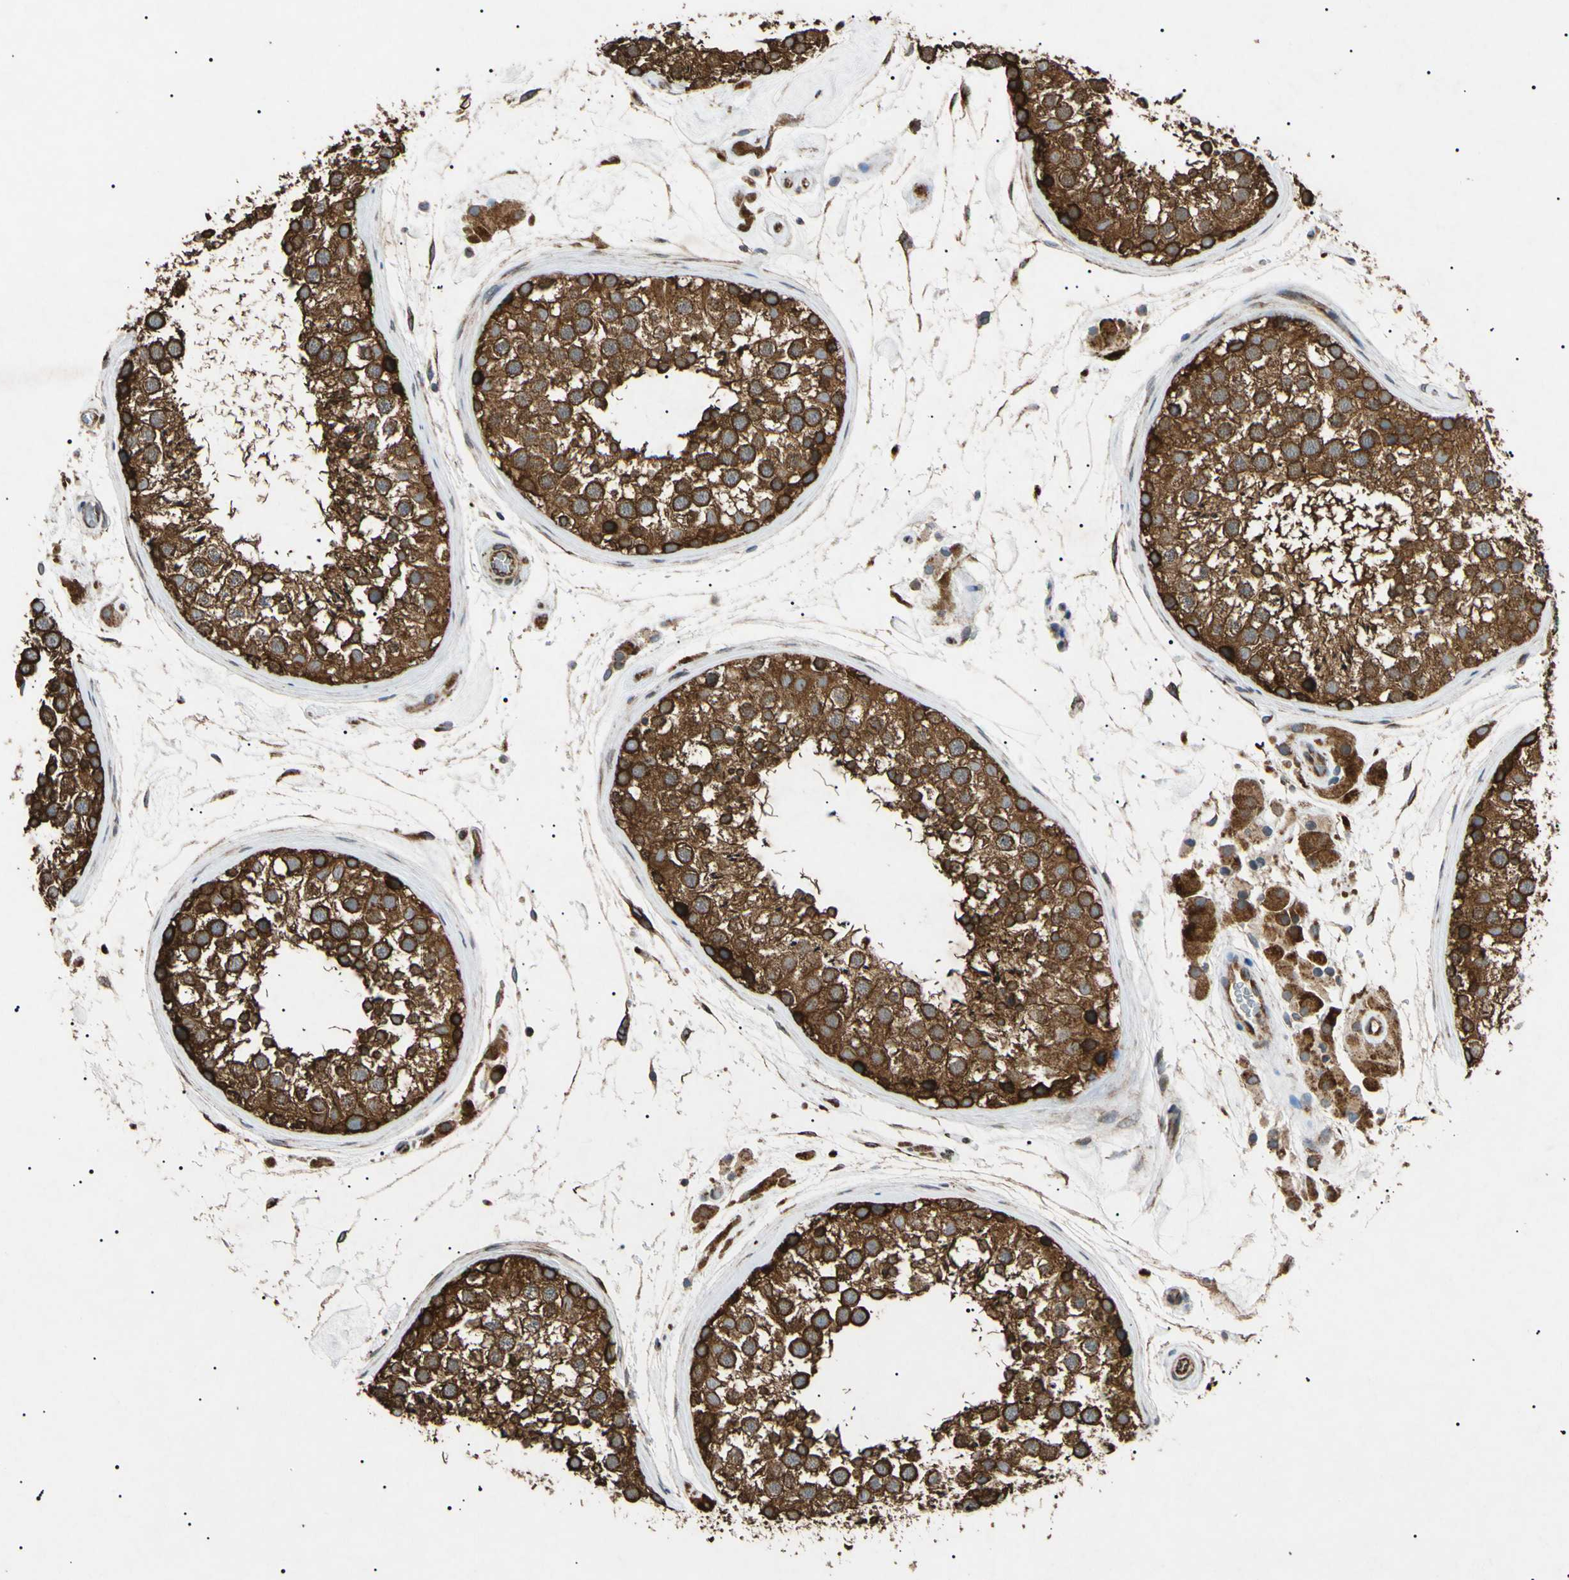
{"staining": {"intensity": "moderate", "quantity": ">75%", "location": "cytoplasmic/membranous,nuclear"}, "tissue": "testis", "cell_type": "Cells in seminiferous ducts", "image_type": "normal", "snomed": [{"axis": "morphology", "description": "Normal tissue, NOS"}, {"axis": "topography", "description": "Testis"}], "caption": "Immunohistochemistry (IHC) of unremarkable testis demonstrates medium levels of moderate cytoplasmic/membranous,nuclear positivity in approximately >75% of cells in seminiferous ducts. The protein of interest is shown in brown color, while the nuclei are stained blue.", "gene": "TUBB4A", "patient": {"sex": "male", "age": 46}}